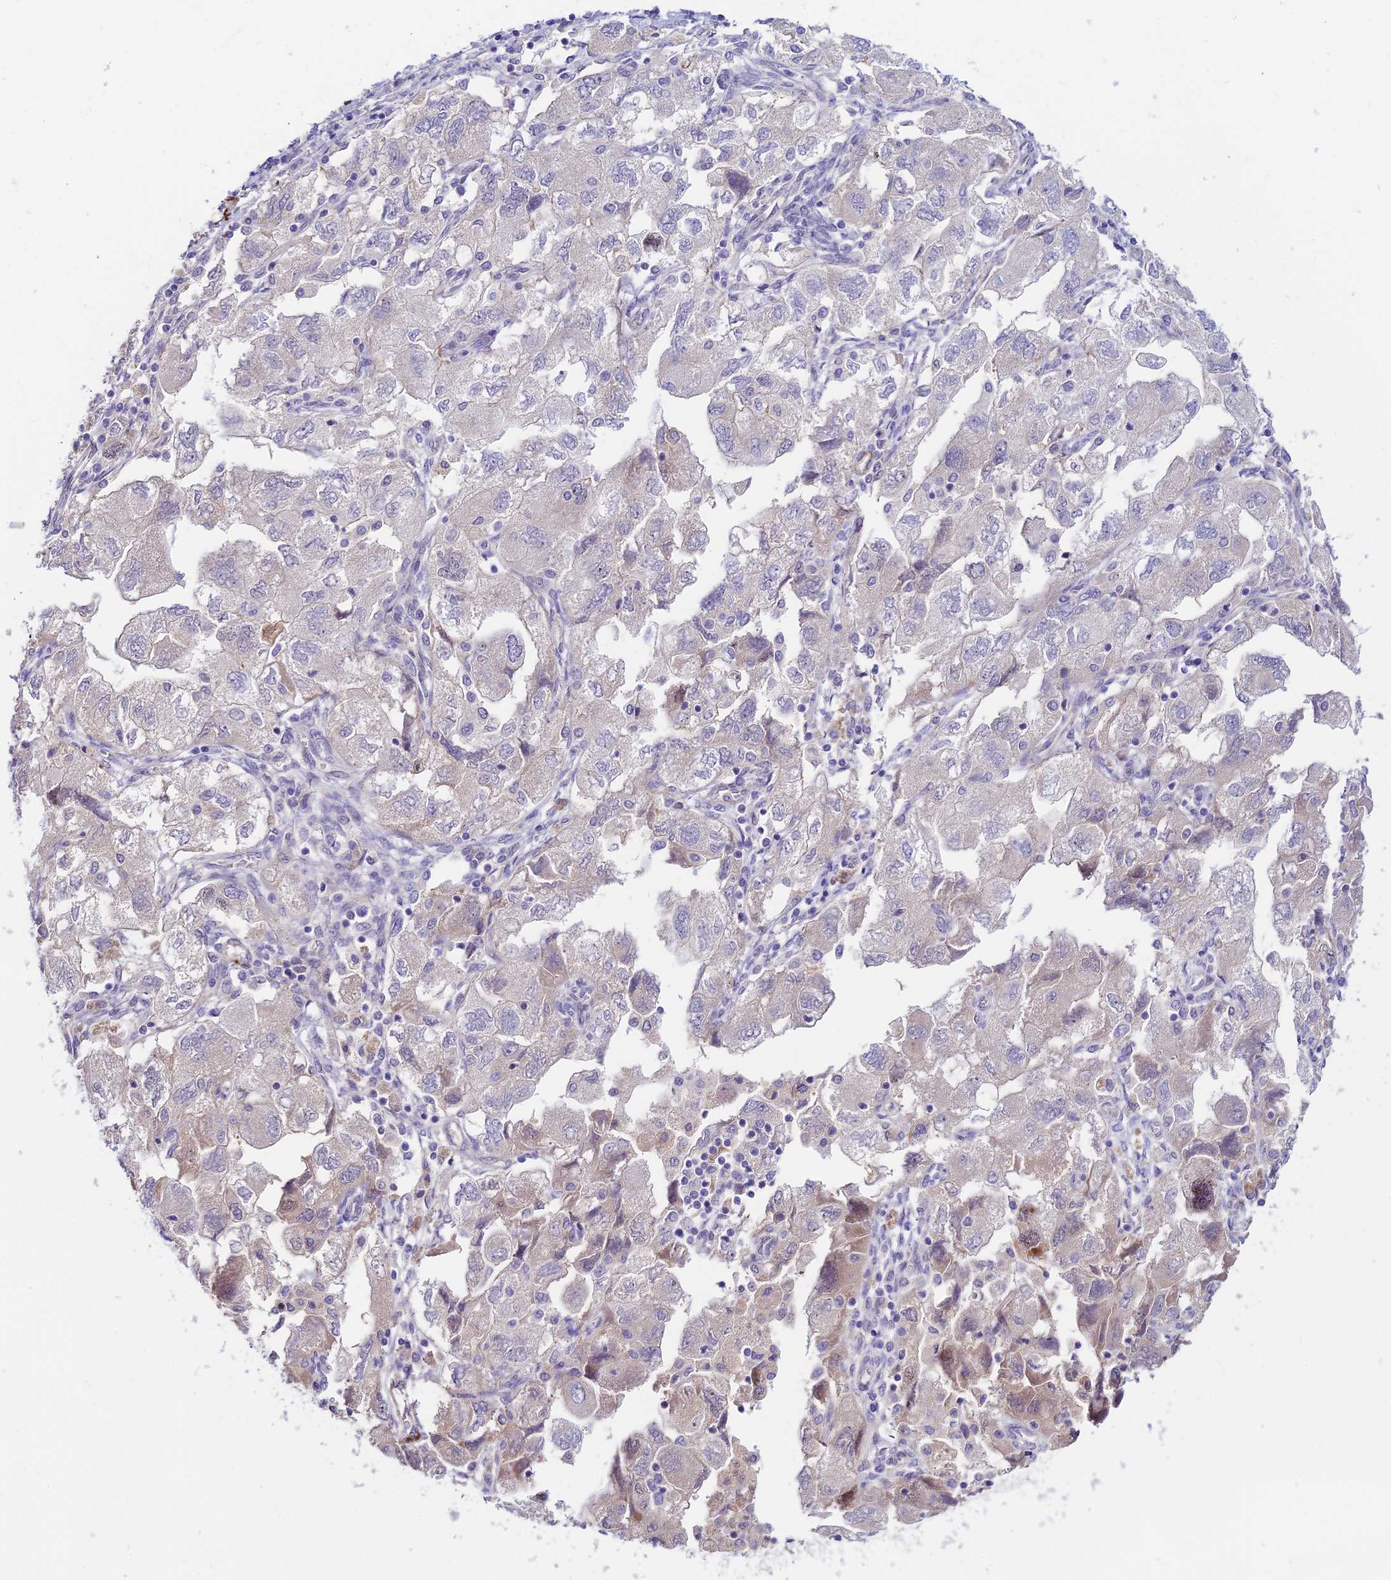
{"staining": {"intensity": "negative", "quantity": "none", "location": "none"}, "tissue": "ovarian cancer", "cell_type": "Tumor cells", "image_type": "cancer", "snomed": [{"axis": "morphology", "description": "Carcinoma, NOS"}, {"axis": "morphology", "description": "Cystadenocarcinoma, serous, NOS"}, {"axis": "topography", "description": "Ovary"}], "caption": "Tumor cells show no significant protein expression in carcinoma (ovarian). The staining is performed using DAB (3,3'-diaminobenzidine) brown chromogen with nuclei counter-stained in using hematoxylin.", "gene": "ANKRD50", "patient": {"sex": "female", "age": 69}}